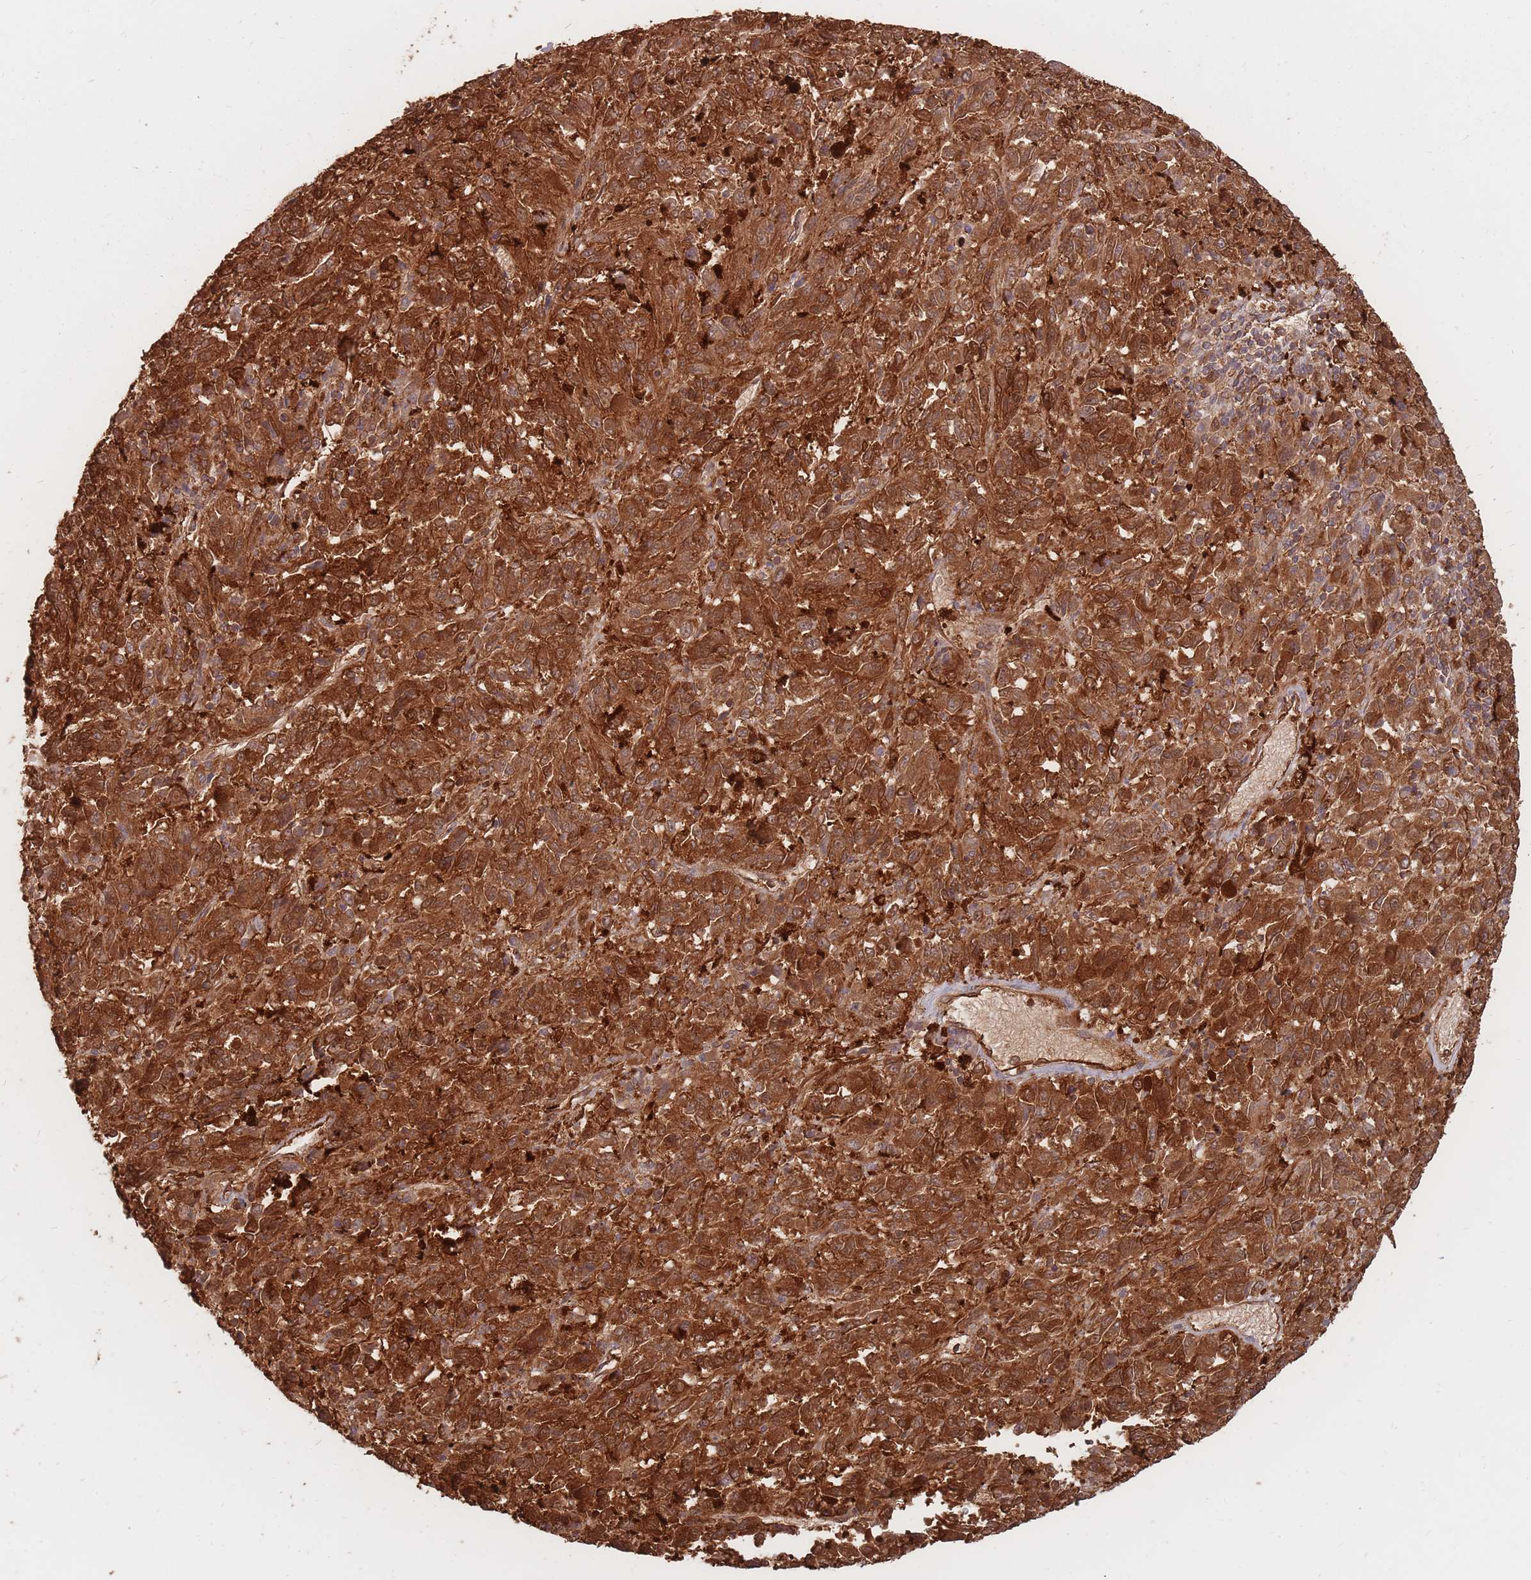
{"staining": {"intensity": "strong", "quantity": ">75%", "location": "cytoplasmic/membranous"}, "tissue": "melanoma", "cell_type": "Tumor cells", "image_type": "cancer", "snomed": [{"axis": "morphology", "description": "Malignant melanoma, Metastatic site"}, {"axis": "topography", "description": "Lung"}], "caption": "This is a micrograph of IHC staining of malignant melanoma (metastatic site), which shows strong positivity in the cytoplasmic/membranous of tumor cells.", "gene": "PLS3", "patient": {"sex": "male", "age": 64}}